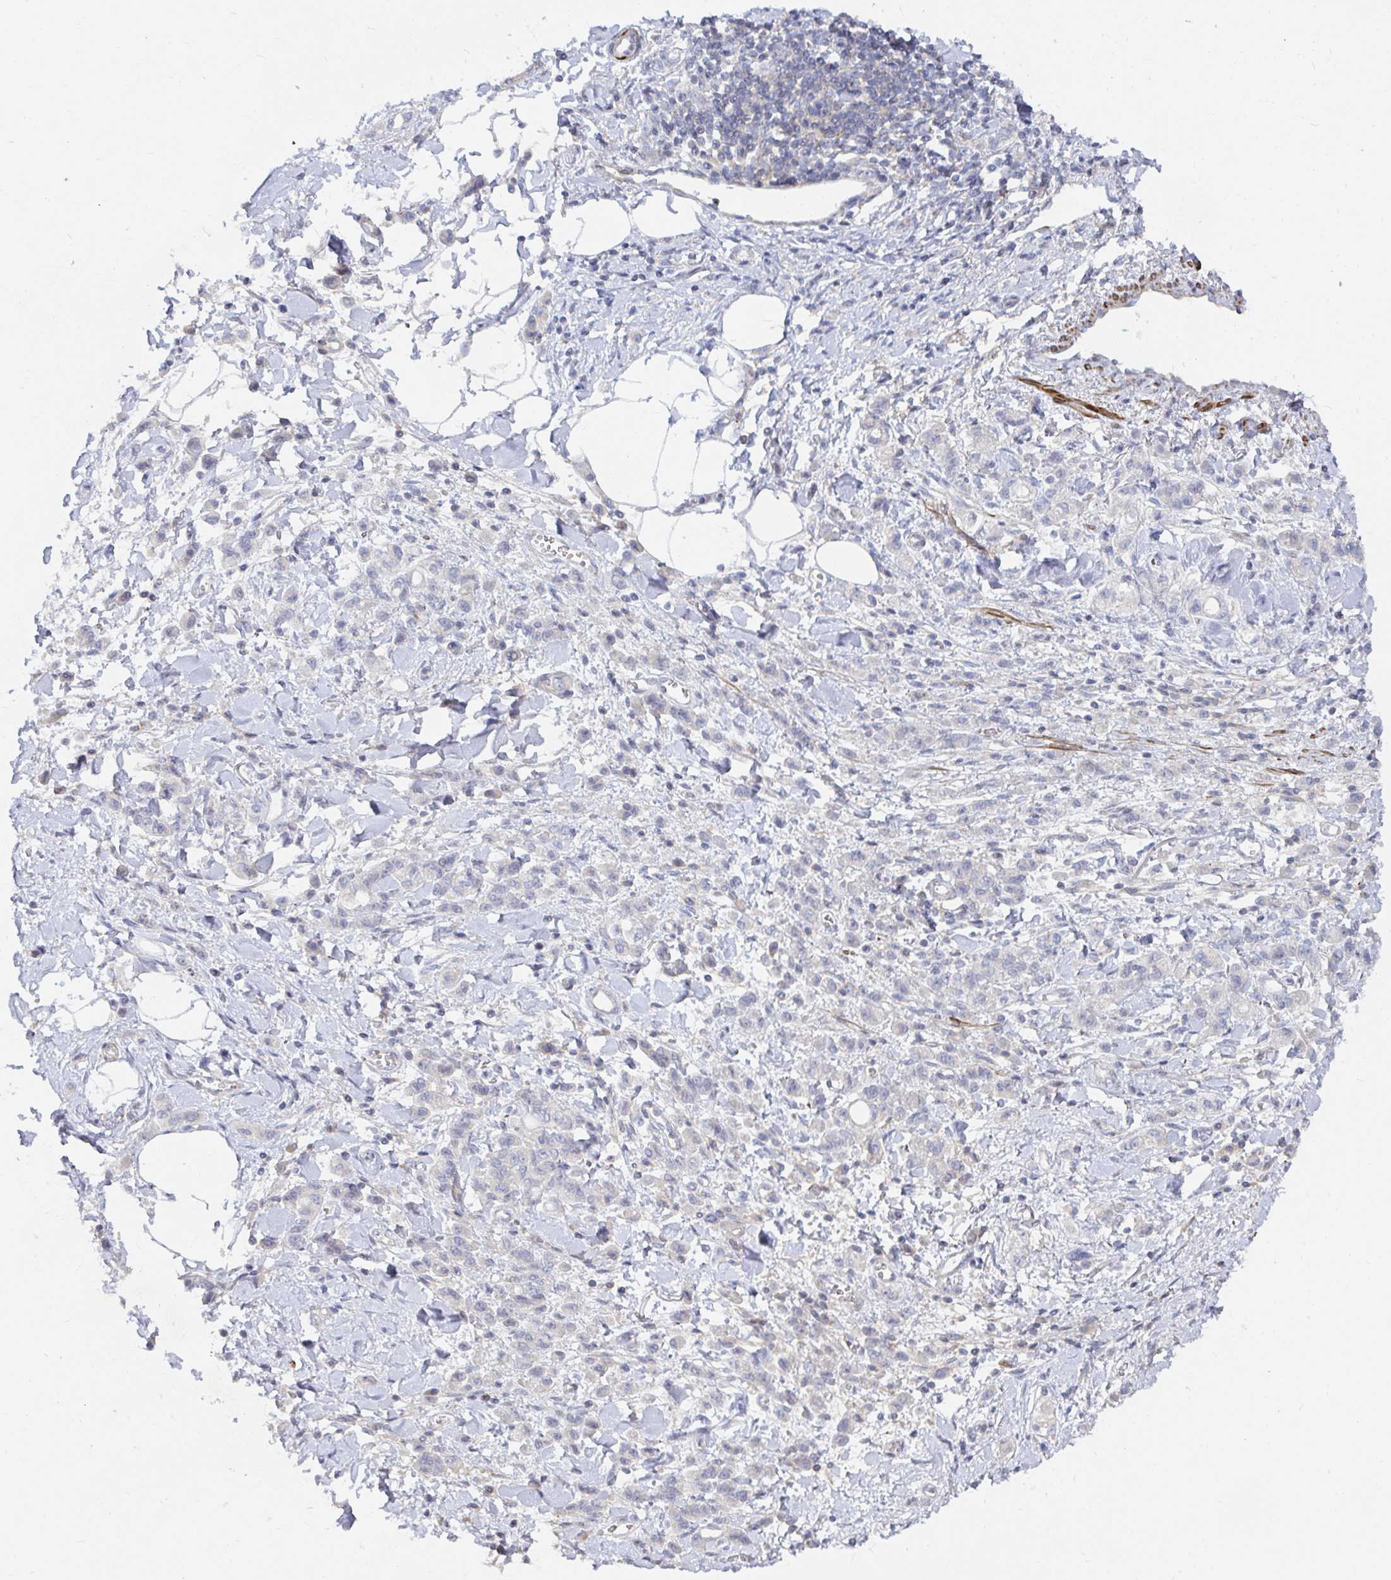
{"staining": {"intensity": "negative", "quantity": "none", "location": "none"}, "tissue": "stomach cancer", "cell_type": "Tumor cells", "image_type": "cancer", "snomed": [{"axis": "morphology", "description": "Adenocarcinoma, NOS"}, {"axis": "topography", "description": "Stomach"}], "caption": "Immunohistochemistry histopathology image of human stomach adenocarcinoma stained for a protein (brown), which displays no staining in tumor cells. Brightfield microscopy of IHC stained with DAB (3,3'-diaminobenzidine) (brown) and hematoxylin (blue), captured at high magnification.", "gene": "SSH2", "patient": {"sex": "male", "age": 77}}